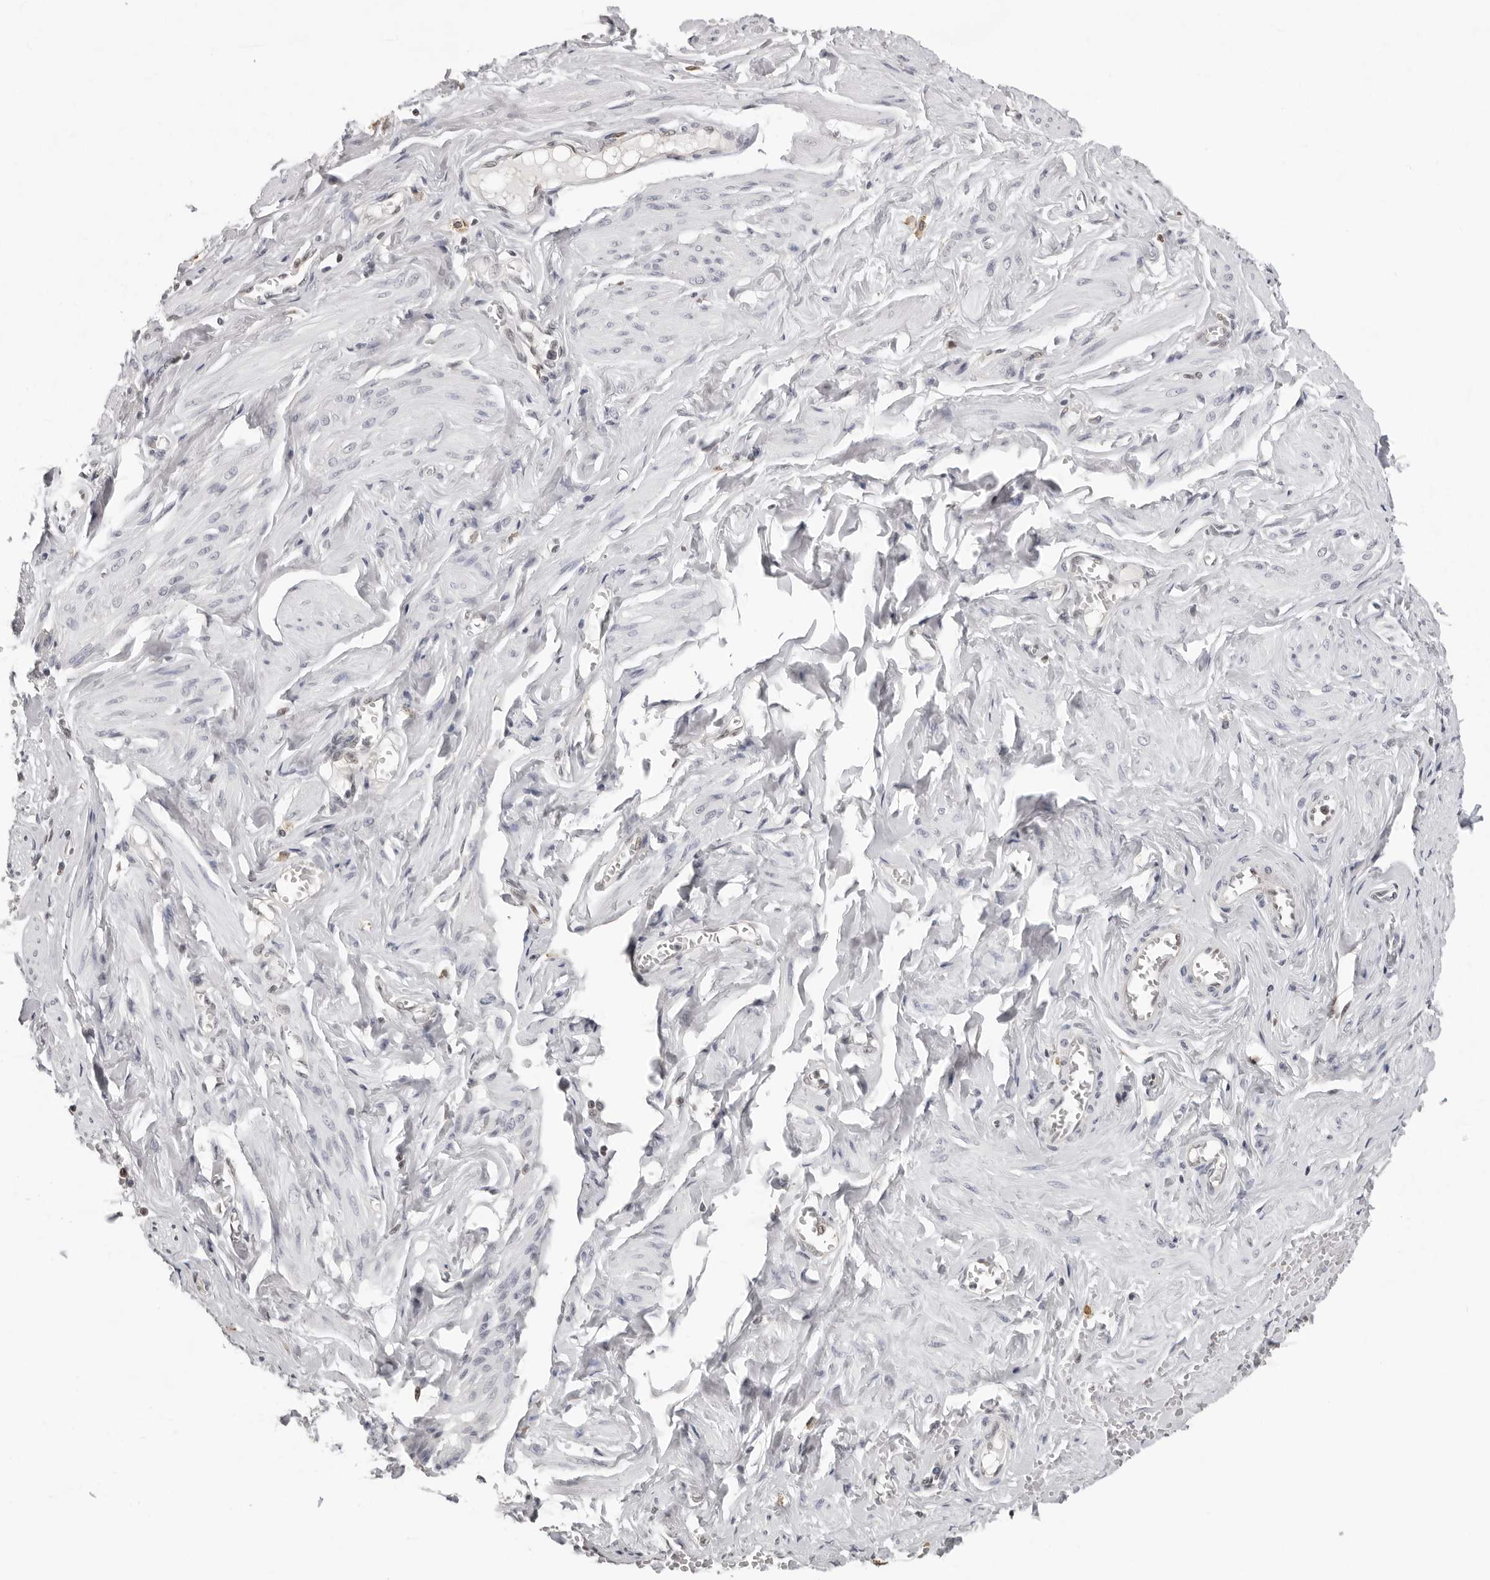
{"staining": {"intensity": "negative", "quantity": "none", "location": "none"}, "tissue": "adipose tissue", "cell_type": "Adipocytes", "image_type": "normal", "snomed": [{"axis": "morphology", "description": "Normal tissue, NOS"}, {"axis": "topography", "description": "Vascular tissue"}, {"axis": "topography", "description": "Fallopian tube"}, {"axis": "topography", "description": "Ovary"}], "caption": "DAB immunohistochemical staining of unremarkable human adipose tissue shows no significant expression in adipocytes.", "gene": "CASP7", "patient": {"sex": "female", "age": 67}}